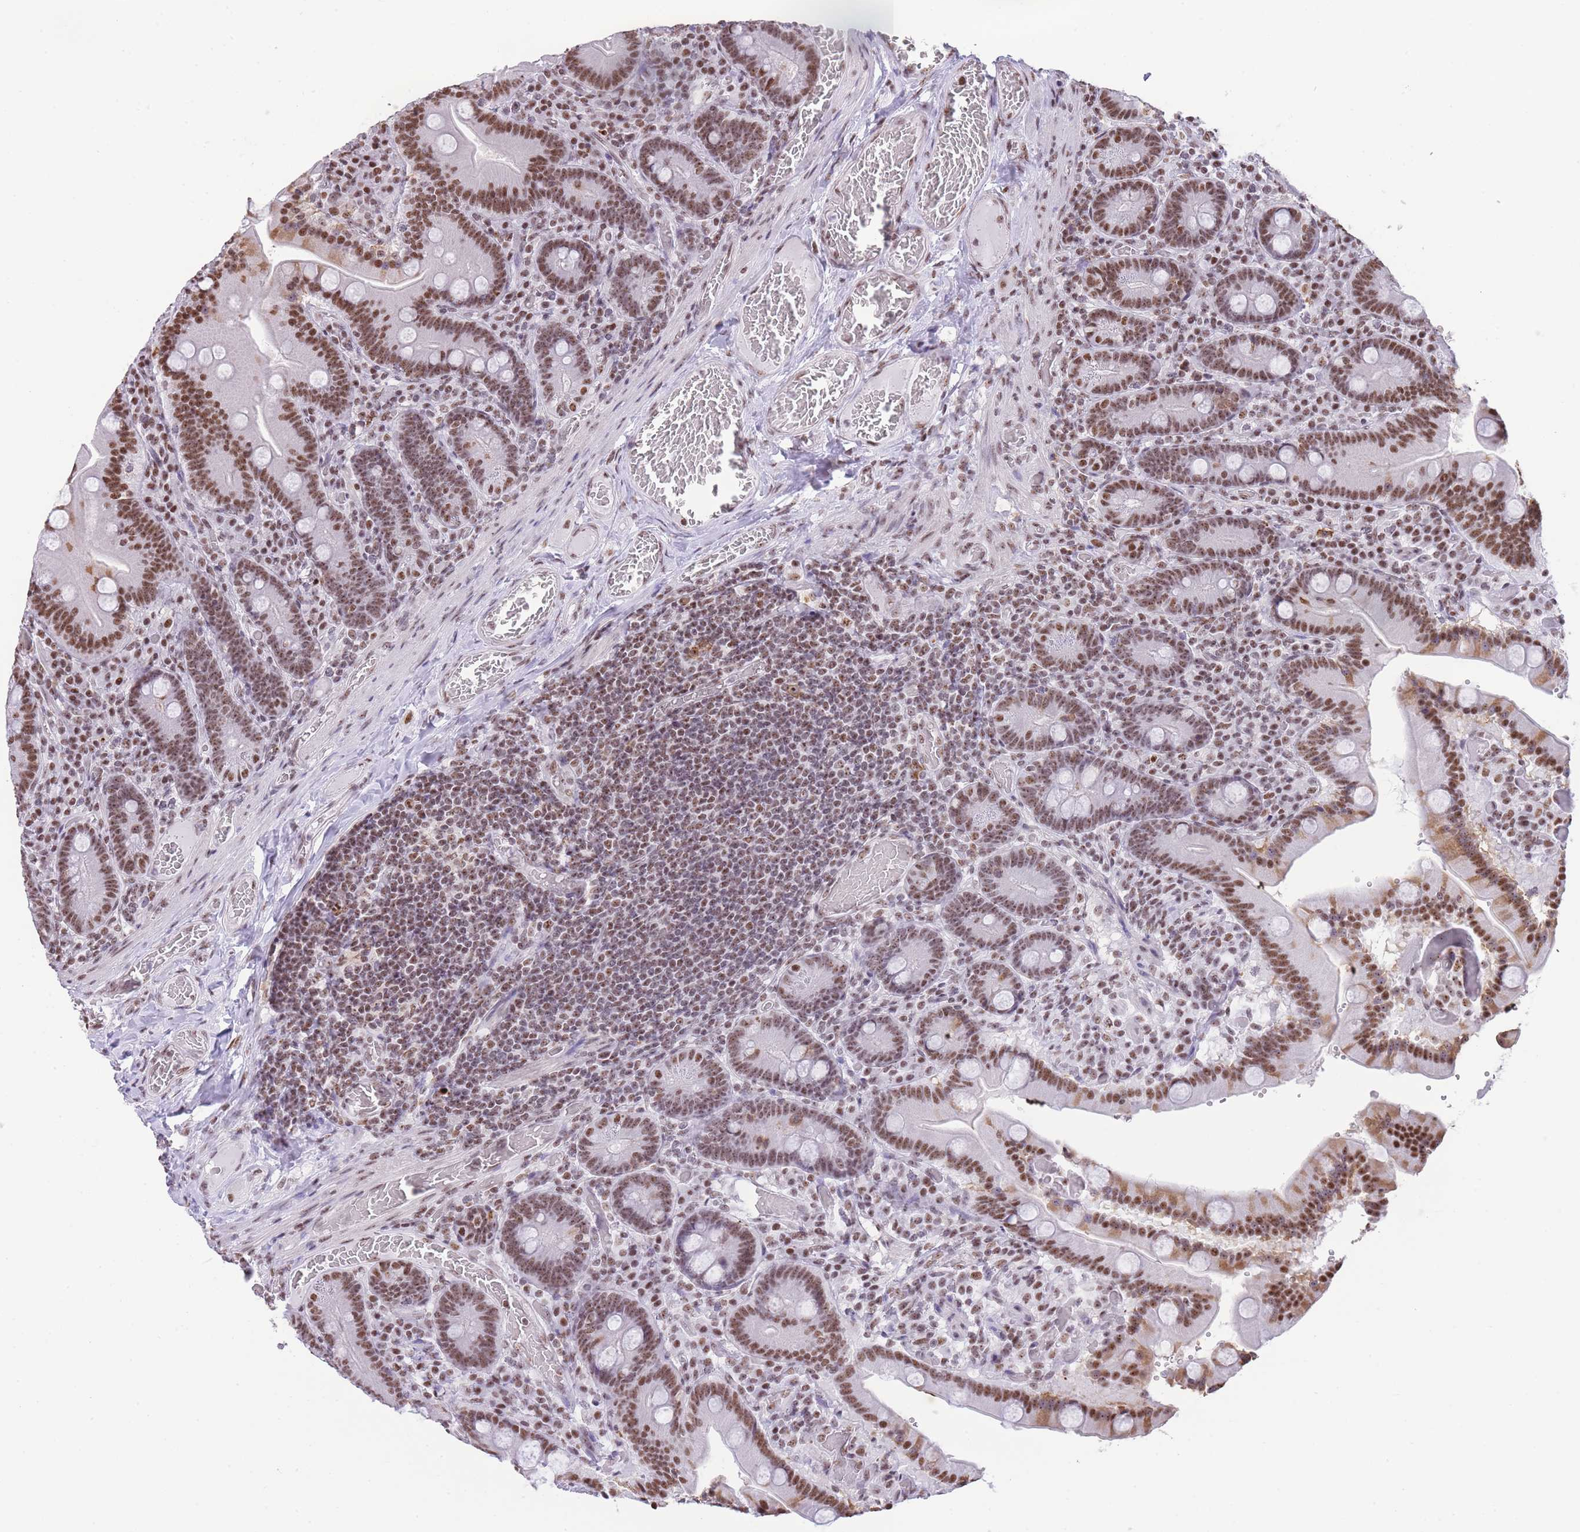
{"staining": {"intensity": "strong", "quantity": ">75%", "location": "nuclear"}, "tissue": "duodenum", "cell_type": "Glandular cells", "image_type": "normal", "snomed": [{"axis": "morphology", "description": "Normal tissue, NOS"}, {"axis": "topography", "description": "Duodenum"}], "caption": "Brown immunohistochemical staining in benign human duodenum shows strong nuclear positivity in about >75% of glandular cells.", "gene": "EVC2", "patient": {"sex": "female", "age": 62}}